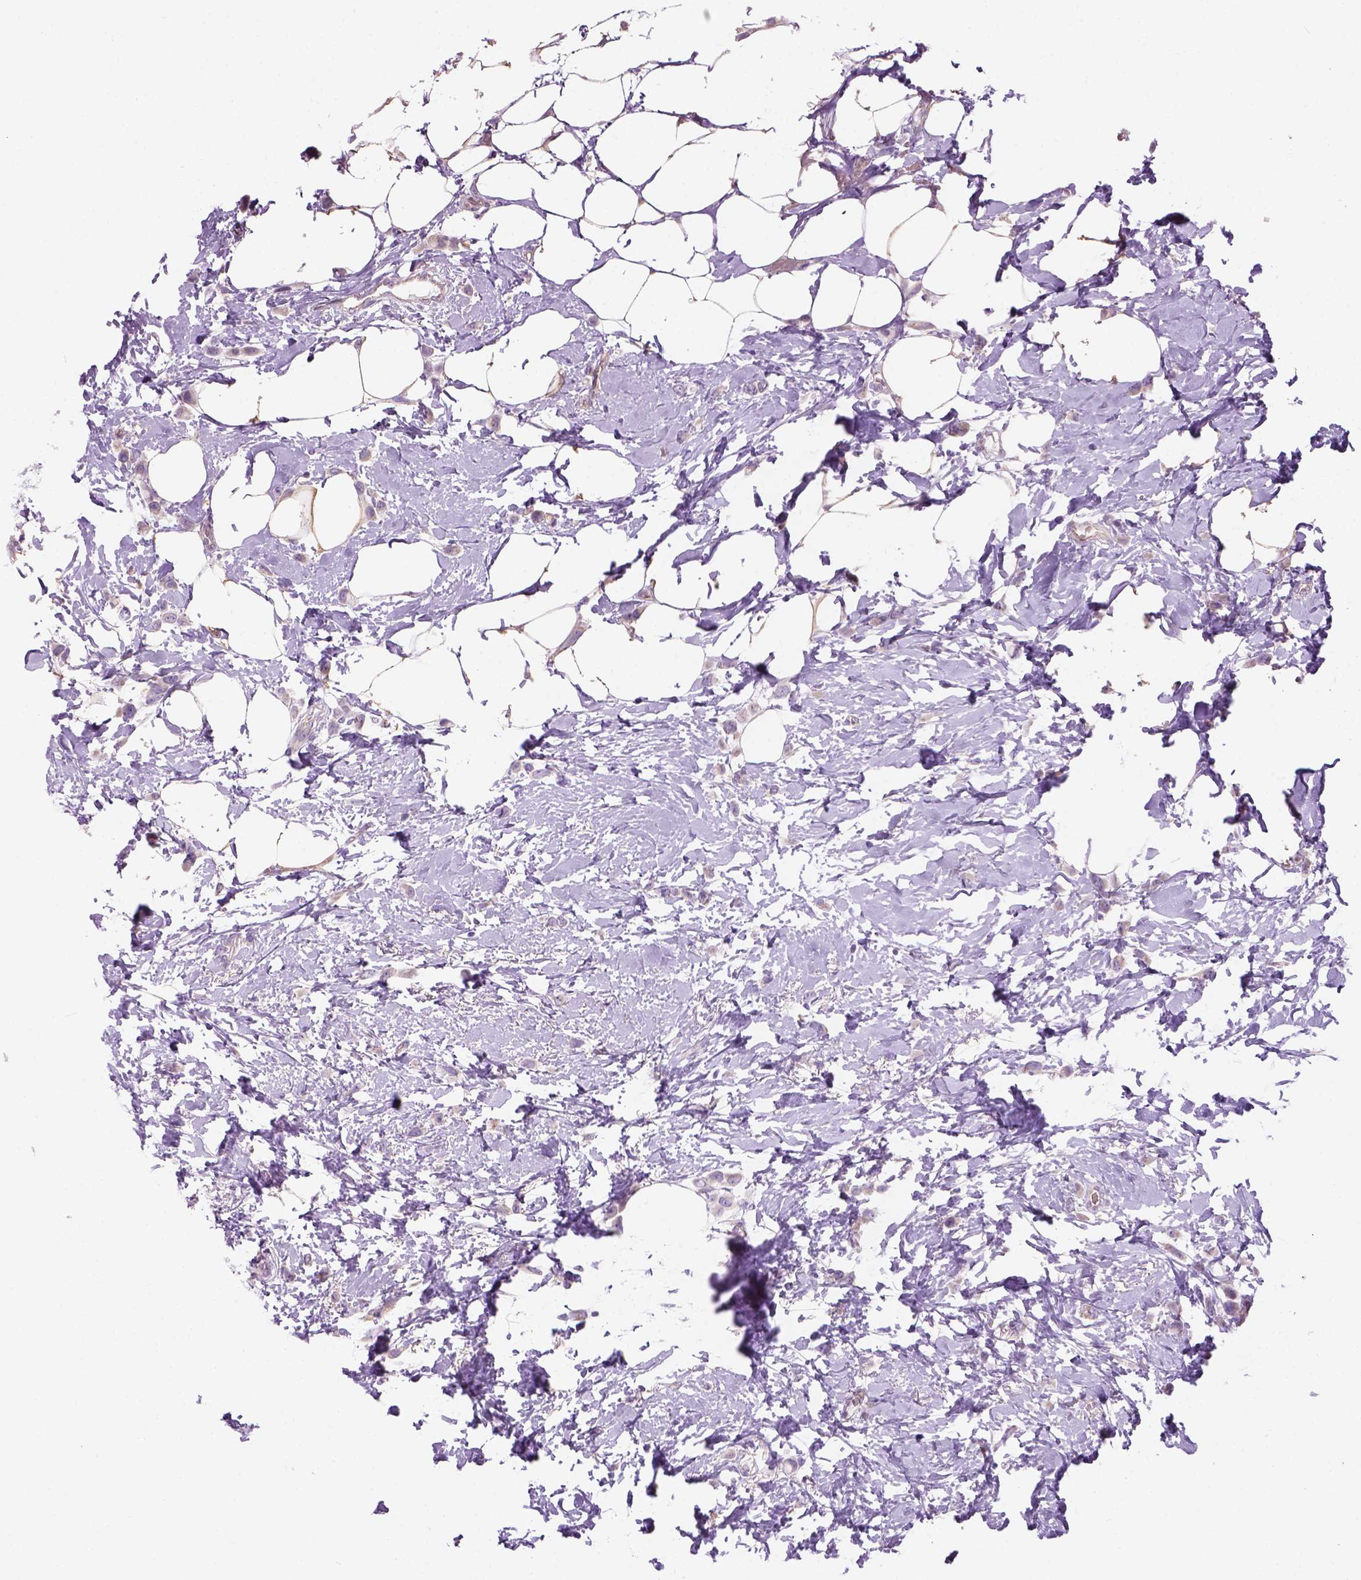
{"staining": {"intensity": "negative", "quantity": "none", "location": "none"}, "tissue": "breast cancer", "cell_type": "Tumor cells", "image_type": "cancer", "snomed": [{"axis": "morphology", "description": "Lobular carcinoma"}, {"axis": "topography", "description": "Breast"}], "caption": "A histopathology image of human lobular carcinoma (breast) is negative for staining in tumor cells.", "gene": "CD84", "patient": {"sex": "female", "age": 66}}